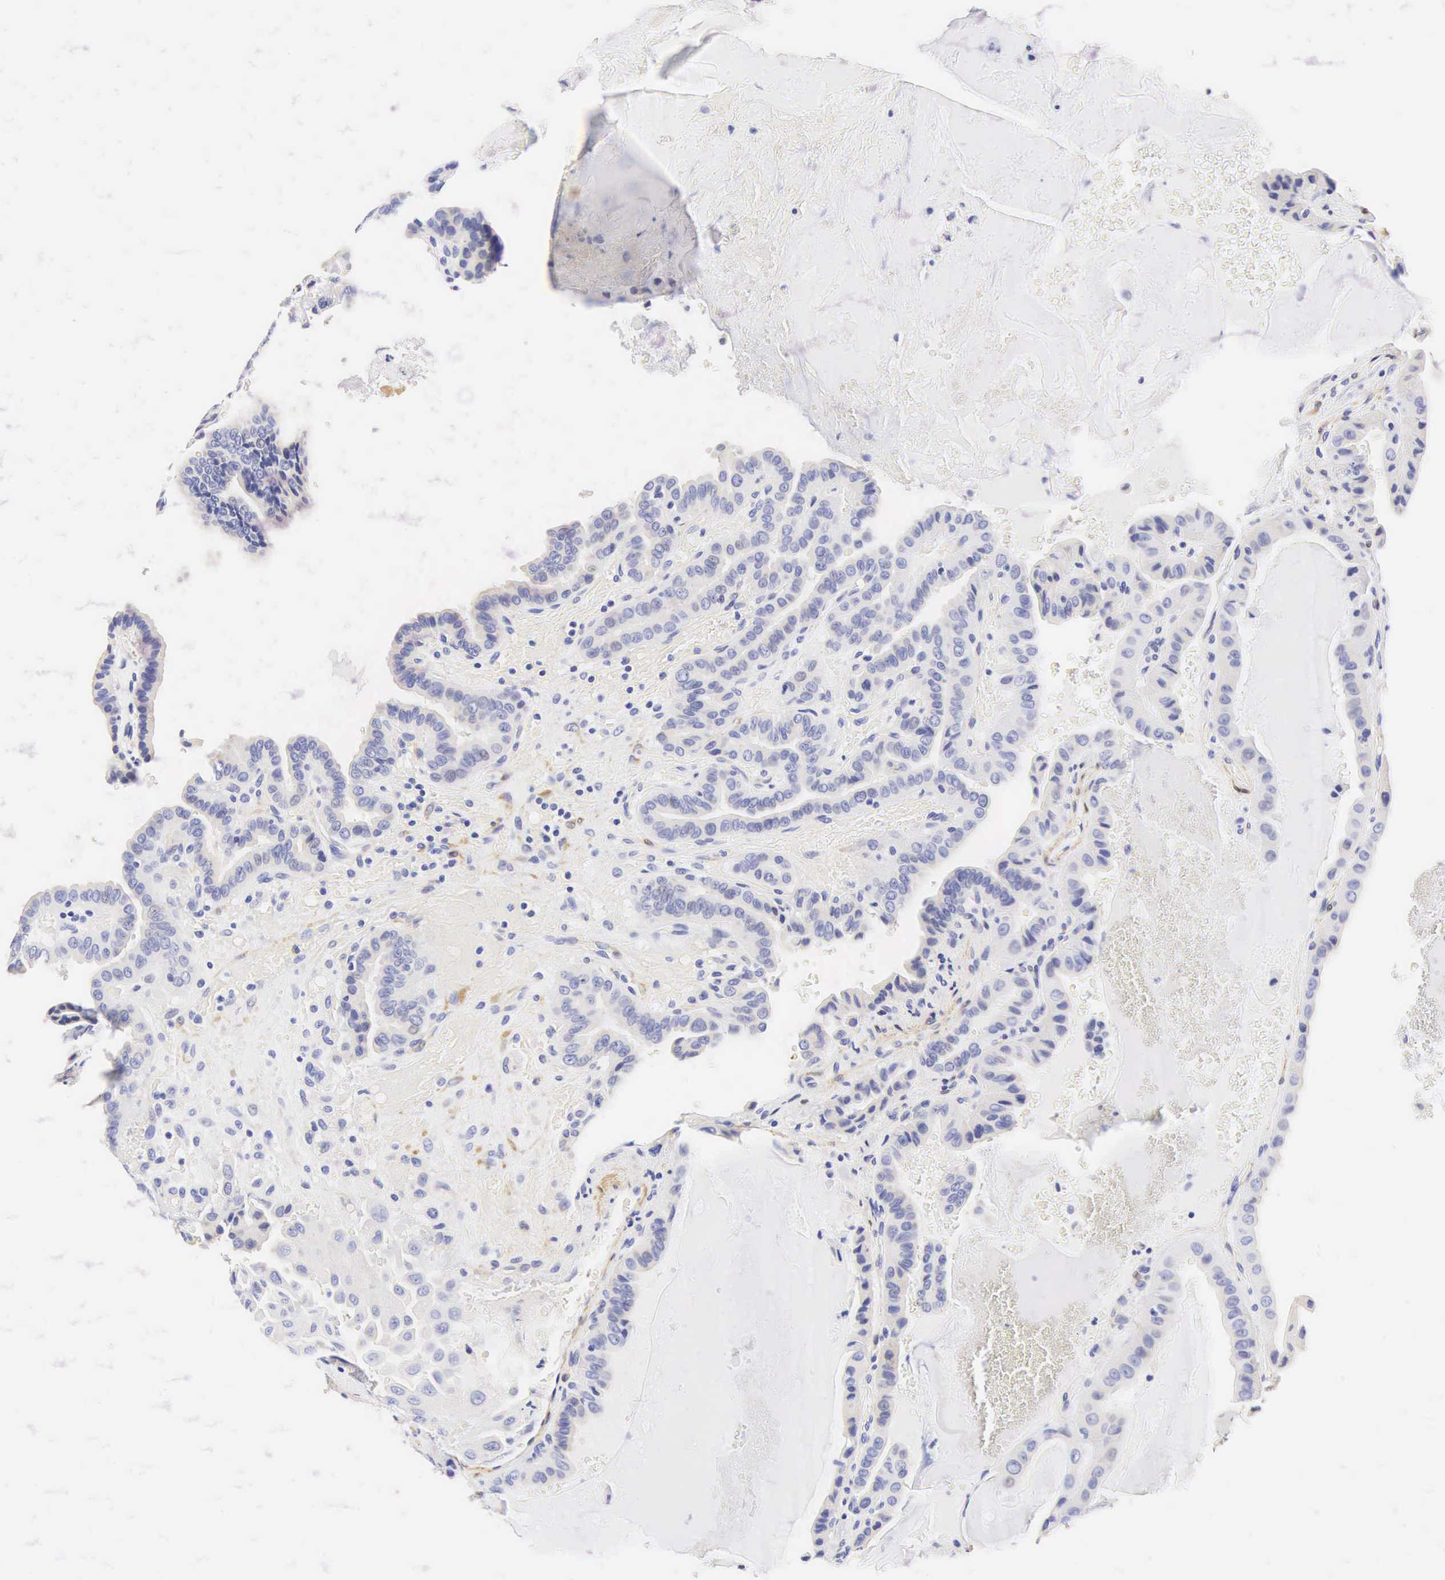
{"staining": {"intensity": "negative", "quantity": "none", "location": "none"}, "tissue": "thyroid cancer", "cell_type": "Tumor cells", "image_type": "cancer", "snomed": [{"axis": "morphology", "description": "Papillary adenocarcinoma, NOS"}, {"axis": "topography", "description": "Thyroid gland"}], "caption": "Human thyroid cancer (papillary adenocarcinoma) stained for a protein using immunohistochemistry (IHC) reveals no positivity in tumor cells.", "gene": "CNN1", "patient": {"sex": "male", "age": 87}}